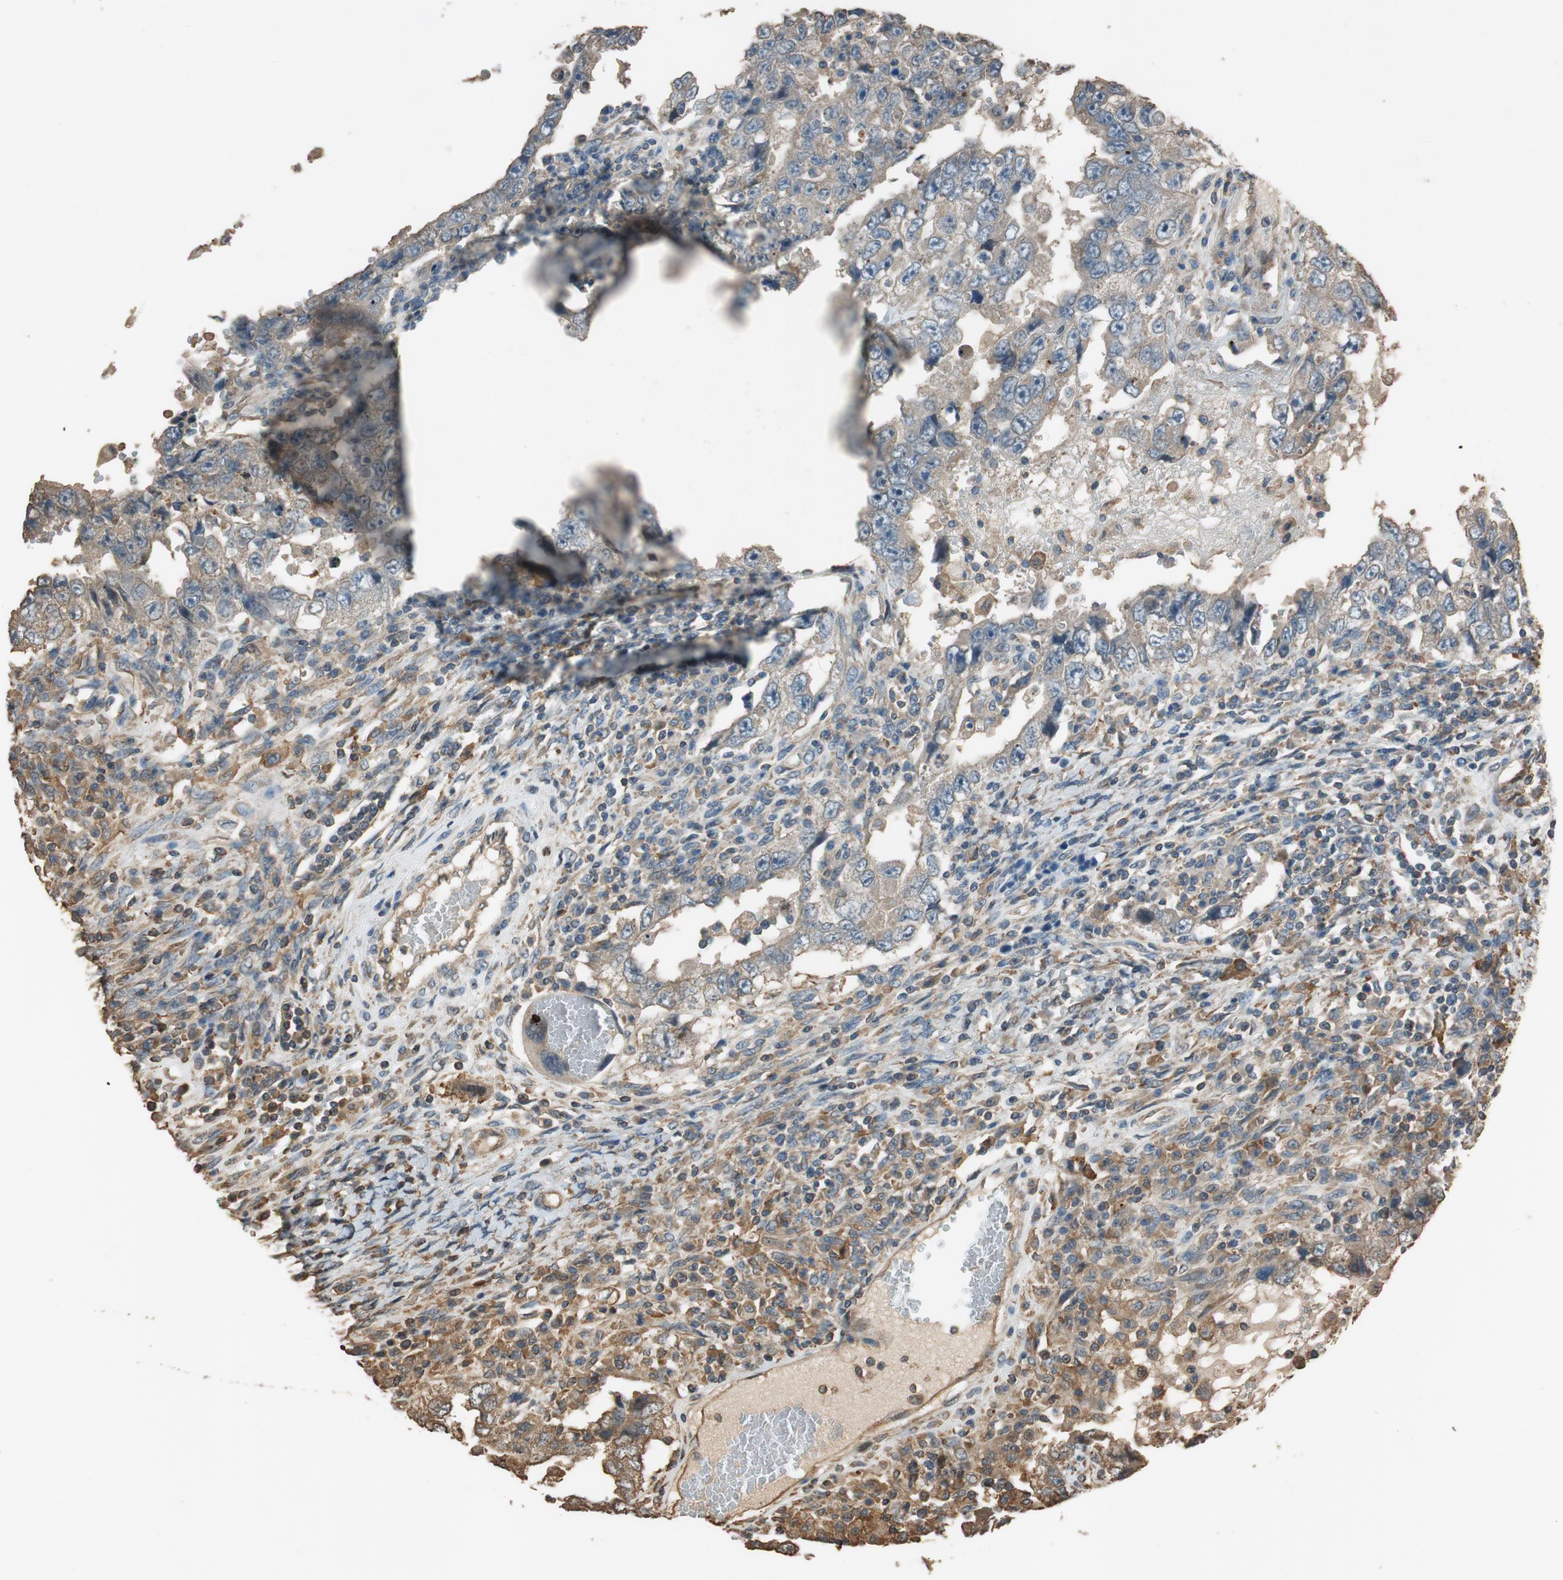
{"staining": {"intensity": "weak", "quantity": "<25%", "location": "cytoplasmic/membranous"}, "tissue": "testis cancer", "cell_type": "Tumor cells", "image_type": "cancer", "snomed": [{"axis": "morphology", "description": "Carcinoma, Embryonal, NOS"}, {"axis": "topography", "description": "Testis"}], "caption": "Immunohistochemical staining of testis cancer reveals no significant positivity in tumor cells.", "gene": "MST1R", "patient": {"sex": "male", "age": 26}}